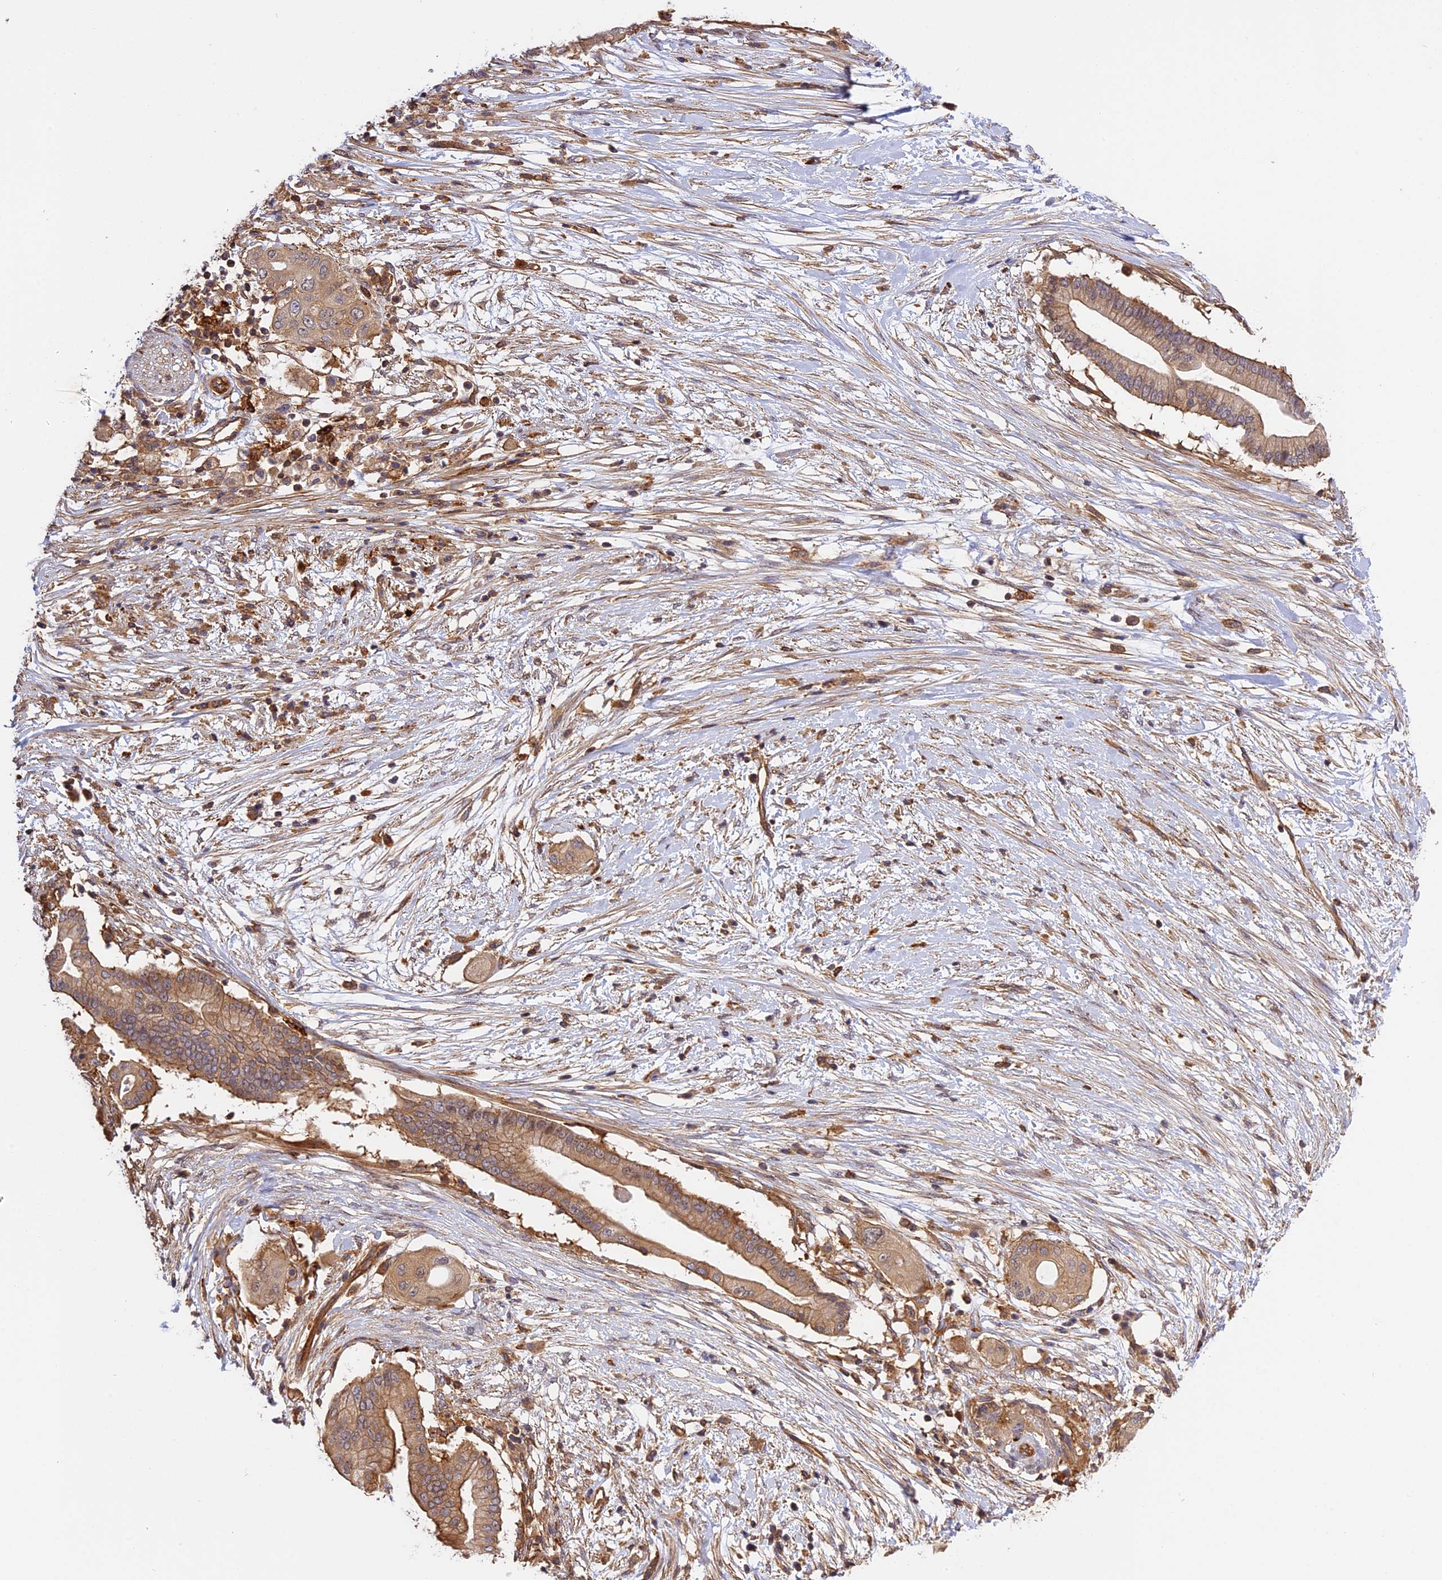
{"staining": {"intensity": "moderate", "quantity": ">75%", "location": "cytoplasmic/membranous"}, "tissue": "pancreatic cancer", "cell_type": "Tumor cells", "image_type": "cancer", "snomed": [{"axis": "morphology", "description": "Adenocarcinoma, NOS"}, {"axis": "topography", "description": "Pancreas"}], "caption": "Brown immunohistochemical staining in pancreatic cancer displays moderate cytoplasmic/membranous positivity in approximately >75% of tumor cells.", "gene": "C5orf22", "patient": {"sex": "male", "age": 68}}